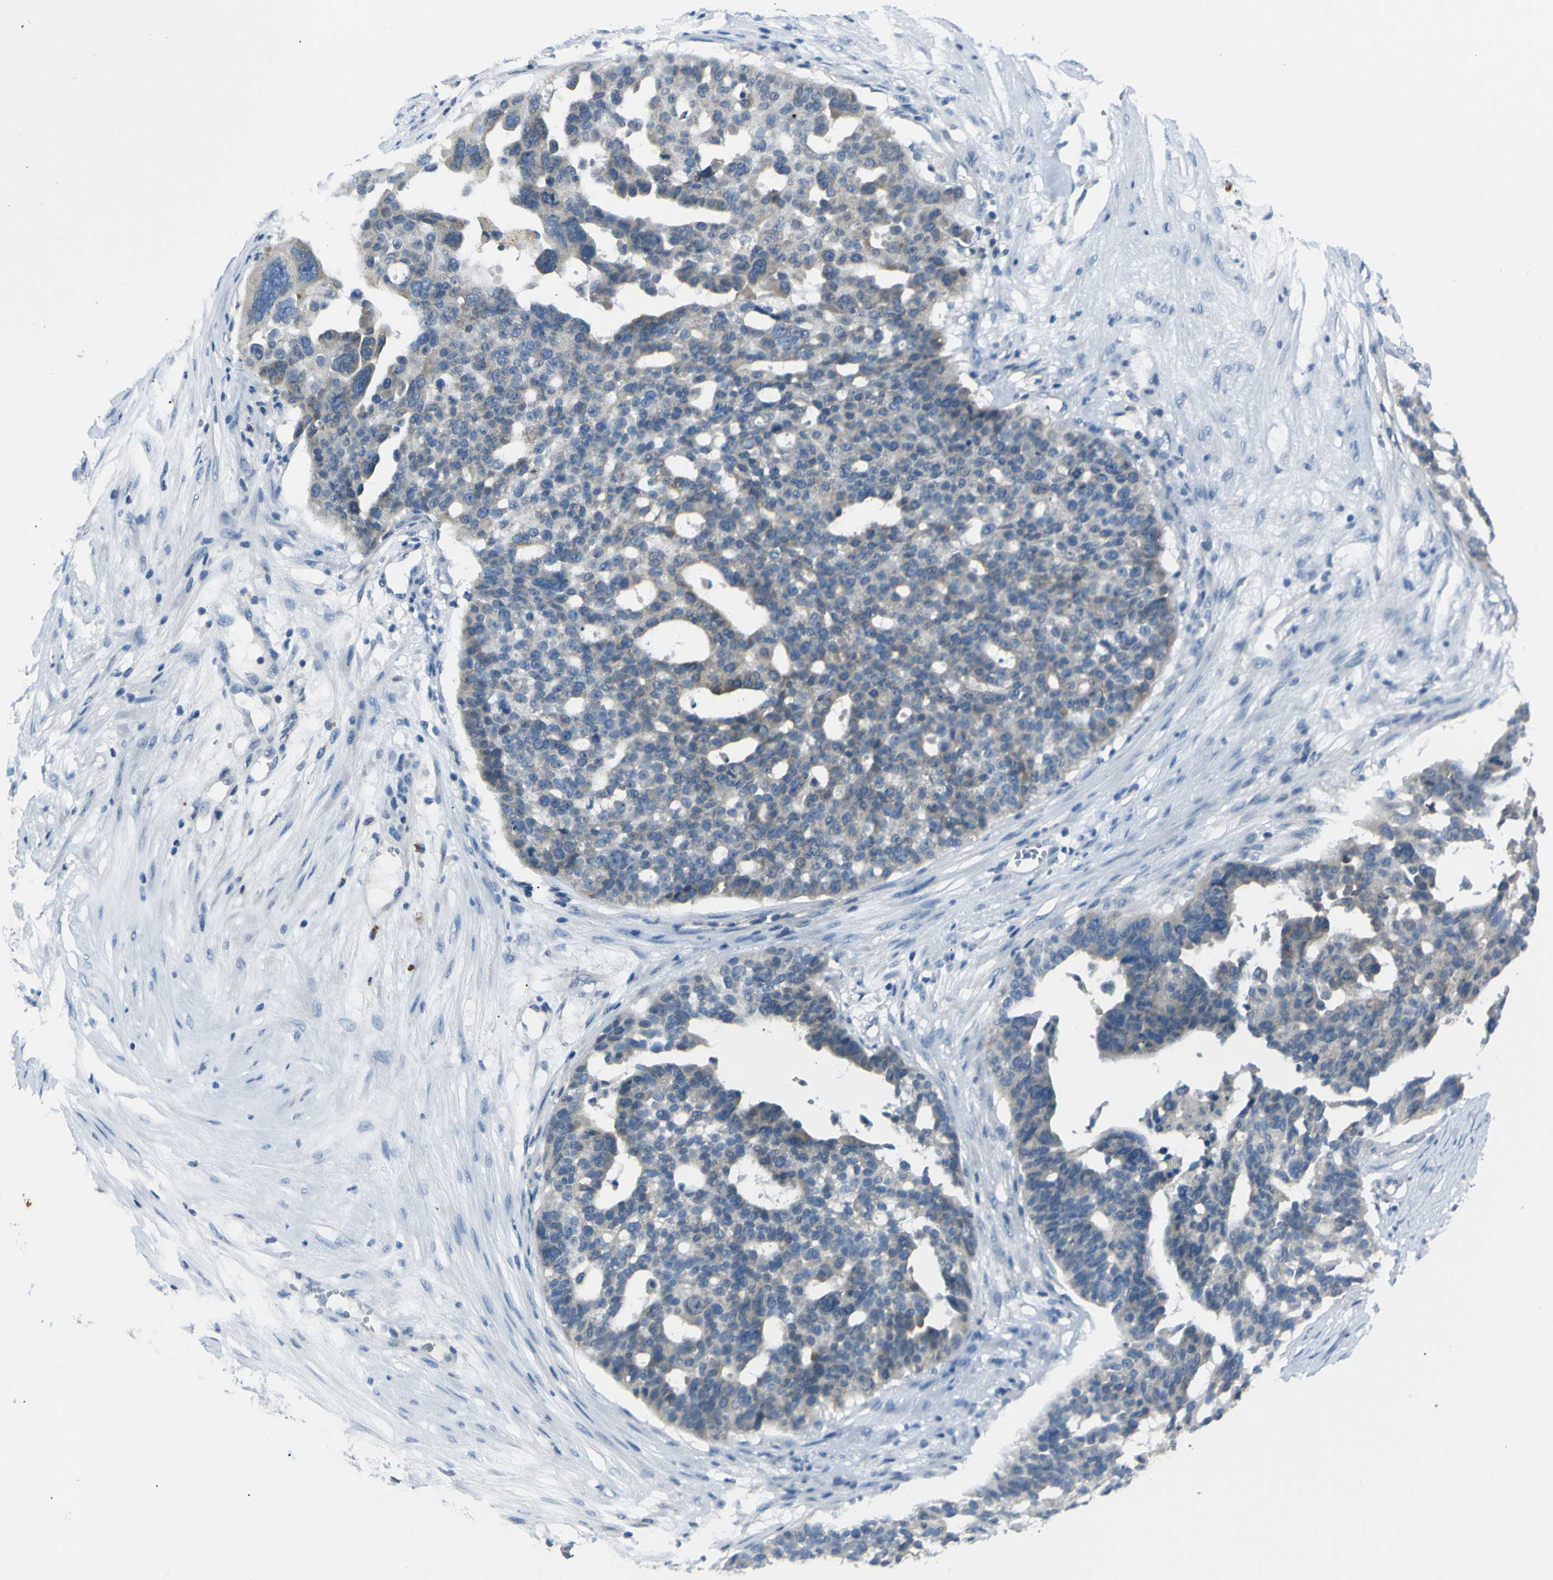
{"staining": {"intensity": "moderate", "quantity": "<25%", "location": "cytoplasmic/membranous"}, "tissue": "ovarian cancer", "cell_type": "Tumor cells", "image_type": "cancer", "snomed": [{"axis": "morphology", "description": "Cystadenocarcinoma, serous, NOS"}, {"axis": "topography", "description": "Ovary"}], "caption": "Tumor cells demonstrate low levels of moderate cytoplasmic/membranous expression in about <25% of cells in human ovarian cancer.", "gene": "C6orf89", "patient": {"sex": "female", "age": 59}}